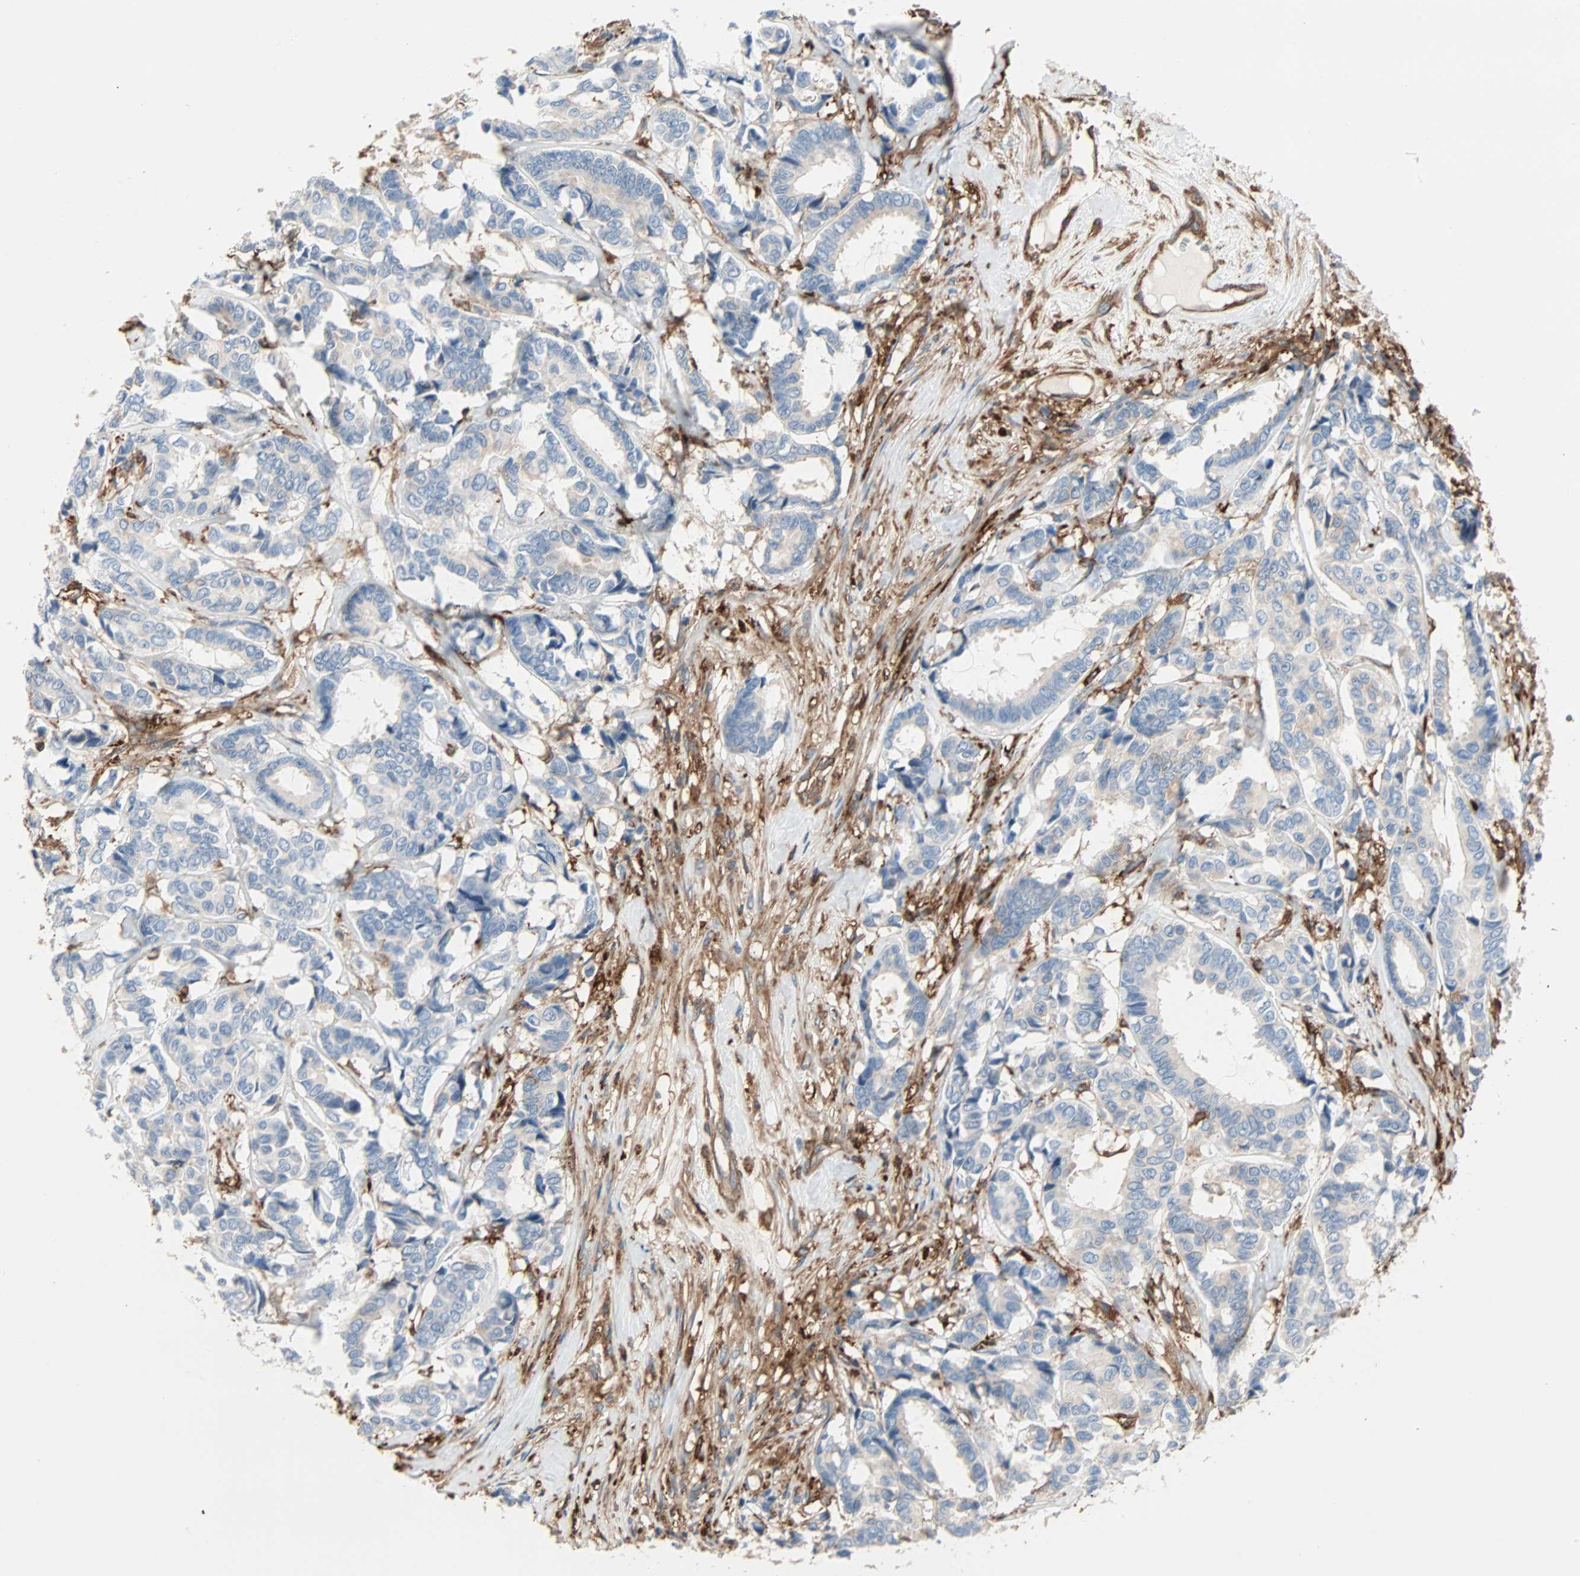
{"staining": {"intensity": "weak", "quantity": "25%-75%", "location": "cytoplasmic/membranous"}, "tissue": "breast cancer", "cell_type": "Tumor cells", "image_type": "cancer", "snomed": [{"axis": "morphology", "description": "Duct carcinoma"}, {"axis": "topography", "description": "Breast"}], "caption": "The photomicrograph exhibits a brown stain indicating the presence of a protein in the cytoplasmic/membranous of tumor cells in breast cancer.", "gene": "EPB41L2", "patient": {"sex": "female", "age": 87}}